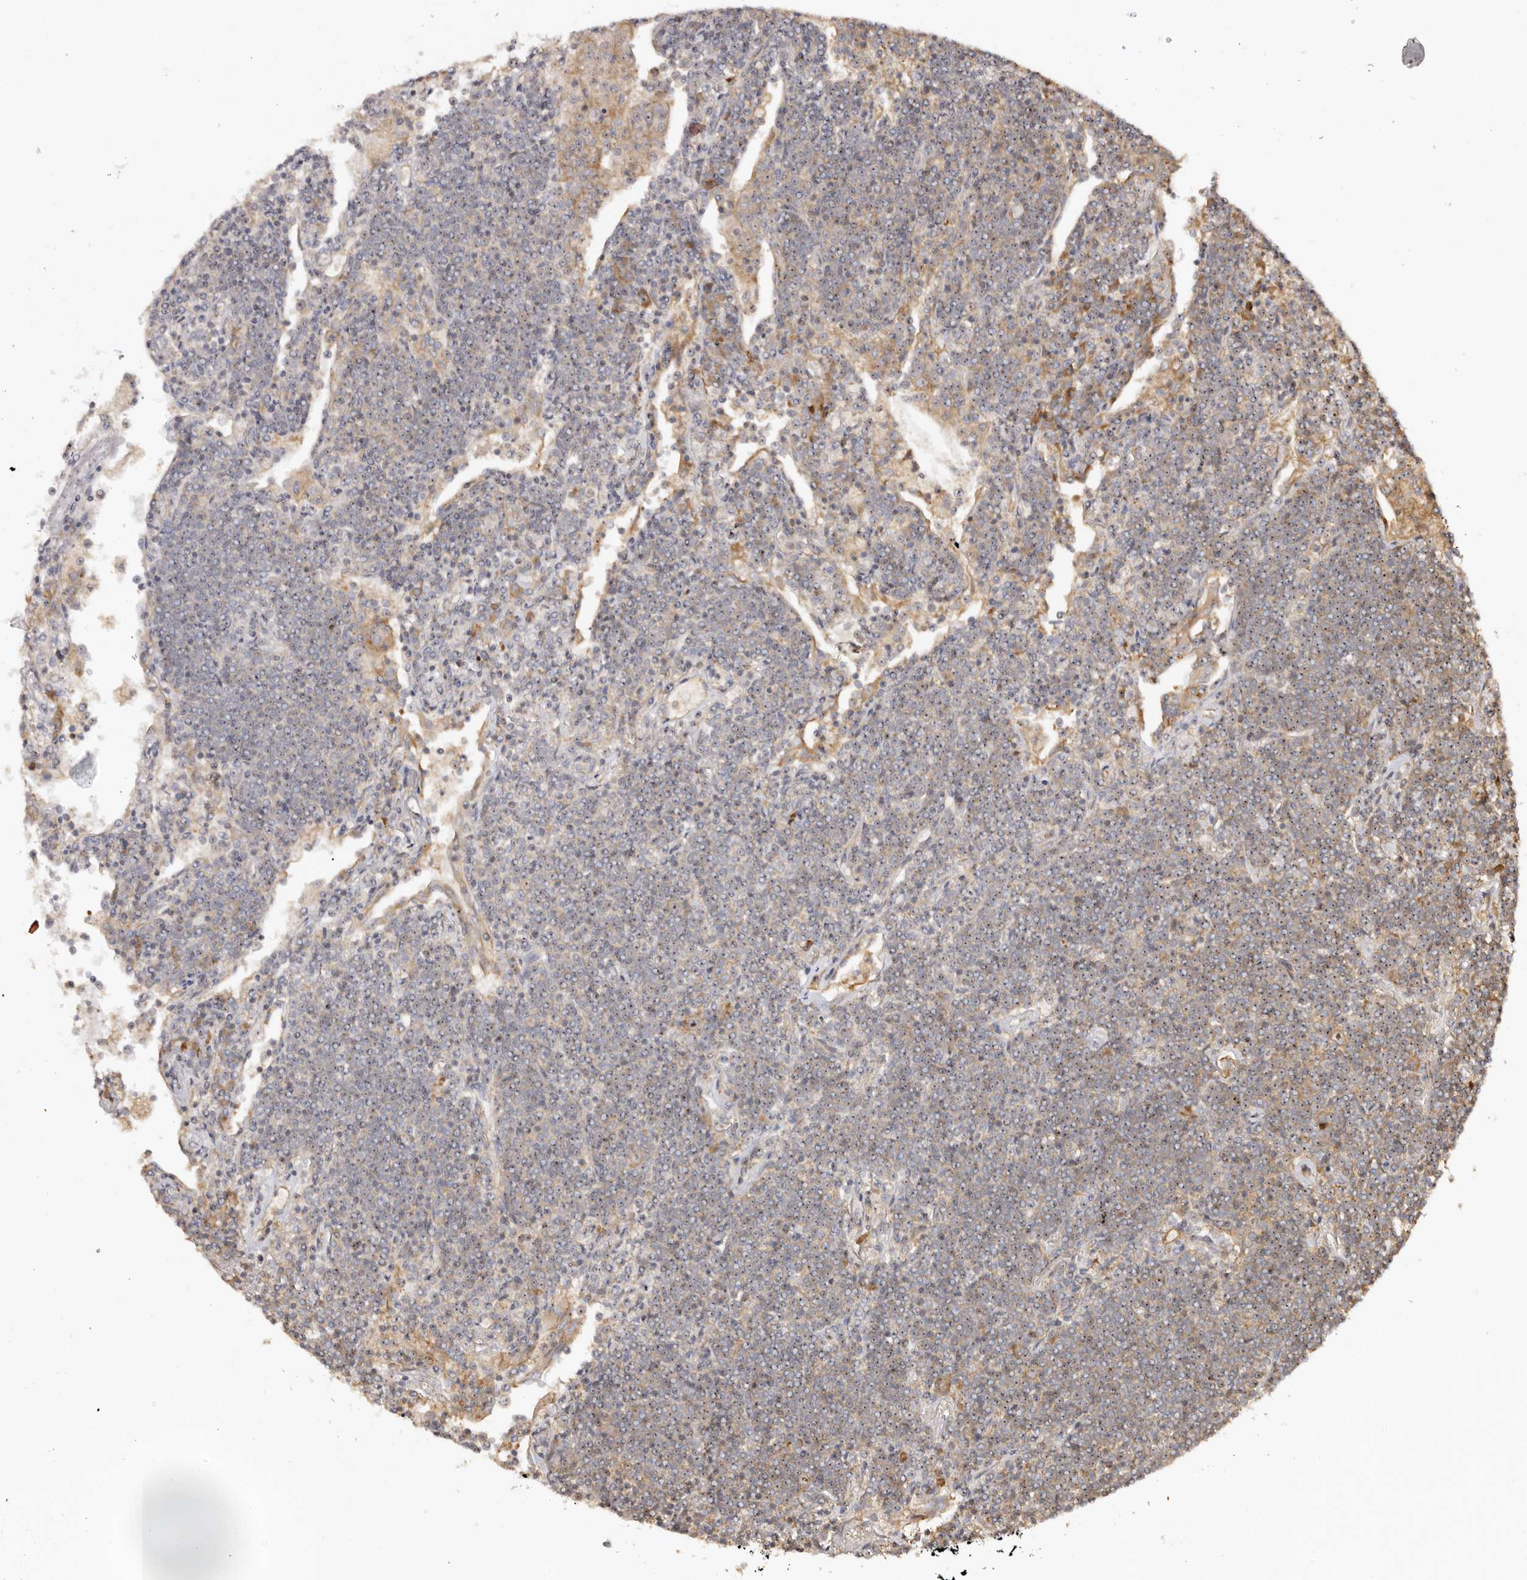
{"staining": {"intensity": "weak", "quantity": "25%-75%", "location": "nuclear"}, "tissue": "lymphoma", "cell_type": "Tumor cells", "image_type": "cancer", "snomed": [{"axis": "morphology", "description": "Malignant lymphoma, non-Hodgkin's type, Low grade"}, {"axis": "topography", "description": "Lung"}], "caption": "Protein analysis of lymphoma tissue displays weak nuclear staining in approximately 25%-75% of tumor cells. Using DAB (brown) and hematoxylin (blue) stains, captured at high magnification using brightfield microscopy.", "gene": "RPS6", "patient": {"sex": "female", "age": 71}}